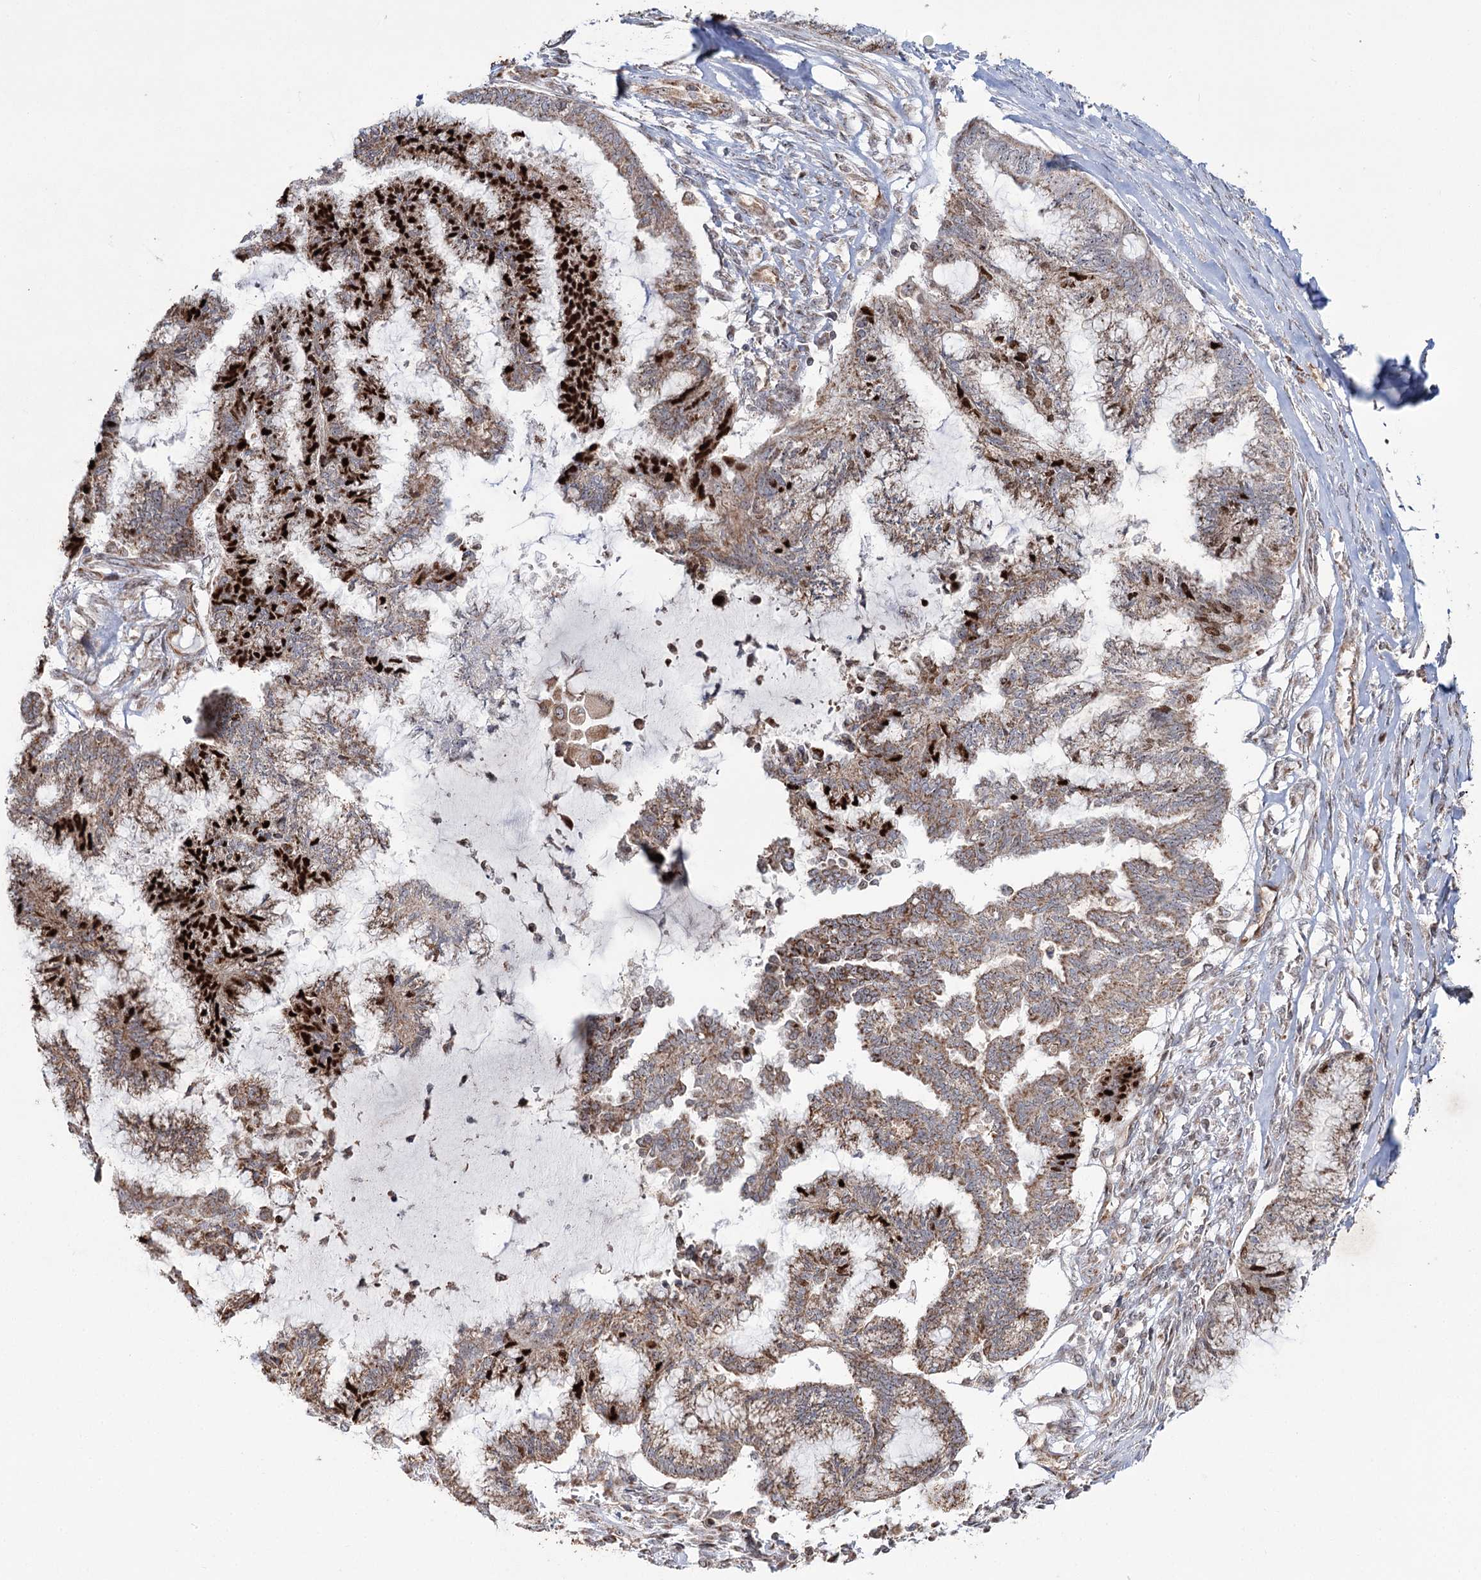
{"staining": {"intensity": "moderate", "quantity": ">75%", "location": "cytoplasmic/membranous,nuclear"}, "tissue": "endometrial cancer", "cell_type": "Tumor cells", "image_type": "cancer", "snomed": [{"axis": "morphology", "description": "Adenocarcinoma, NOS"}, {"axis": "topography", "description": "Endometrium"}], "caption": "Tumor cells reveal moderate cytoplasmic/membranous and nuclear expression in about >75% of cells in endometrial cancer (adenocarcinoma).", "gene": "STEEP1", "patient": {"sex": "female", "age": 86}}